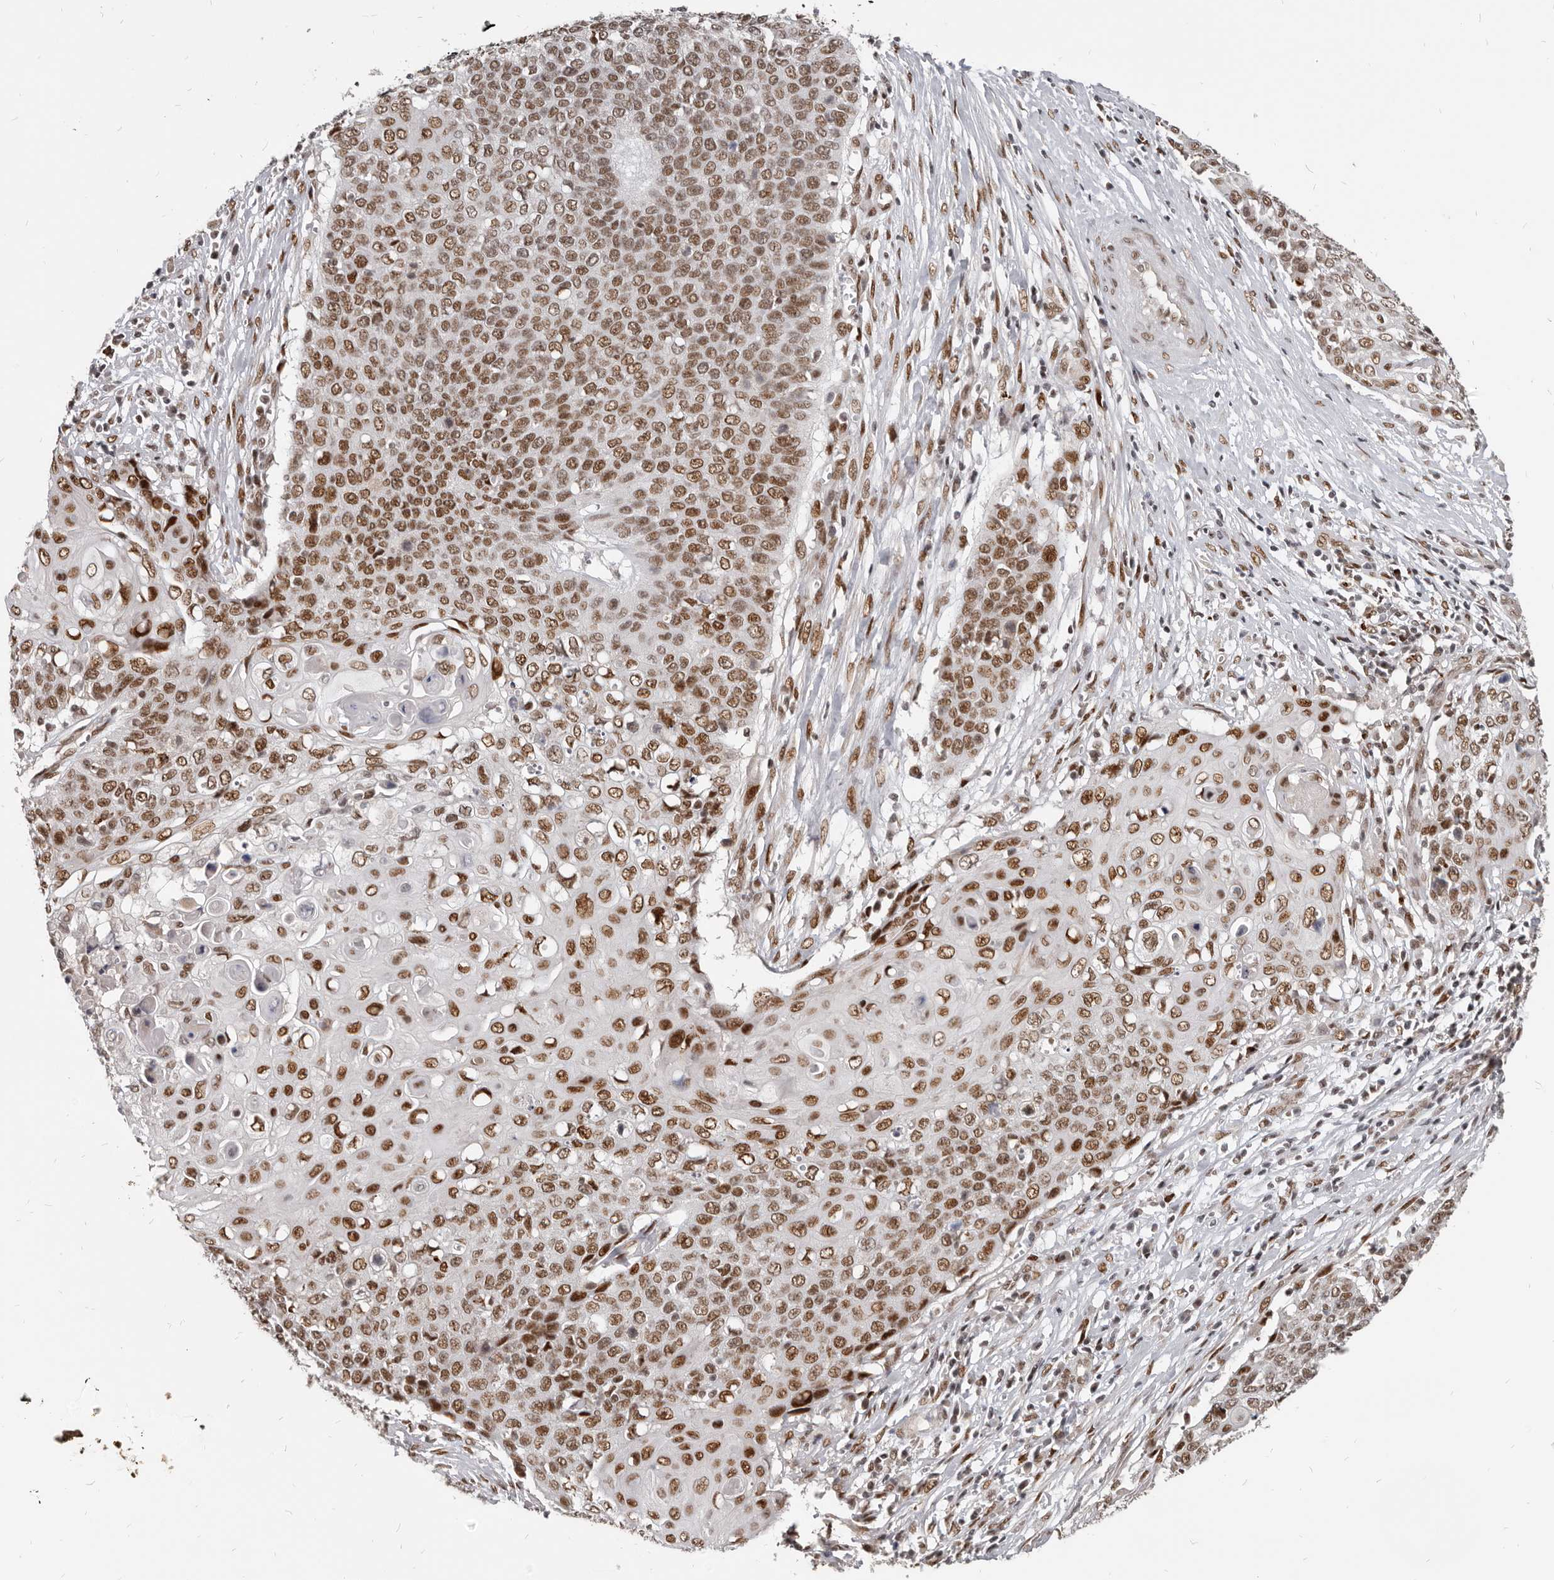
{"staining": {"intensity": "moderate", "quantity": ">75%", "location": "nuclear"}, "tissue": "cervical cancer", "cell_type": "Tumor cells", "image_type": "cancer", "snomed": [{"axis": "morphology", "description": "Squamous cell carcinoma, NOS"}, {"axis": "topography", "description": "Cervix"}], "caption": "Immunohistochemical staining of human cervical cancer shows moderate nuclear protein positivity in about >75% of tumor cells.", "gene": "ATF5", "patient": {"sex": "female", "age": 39}}